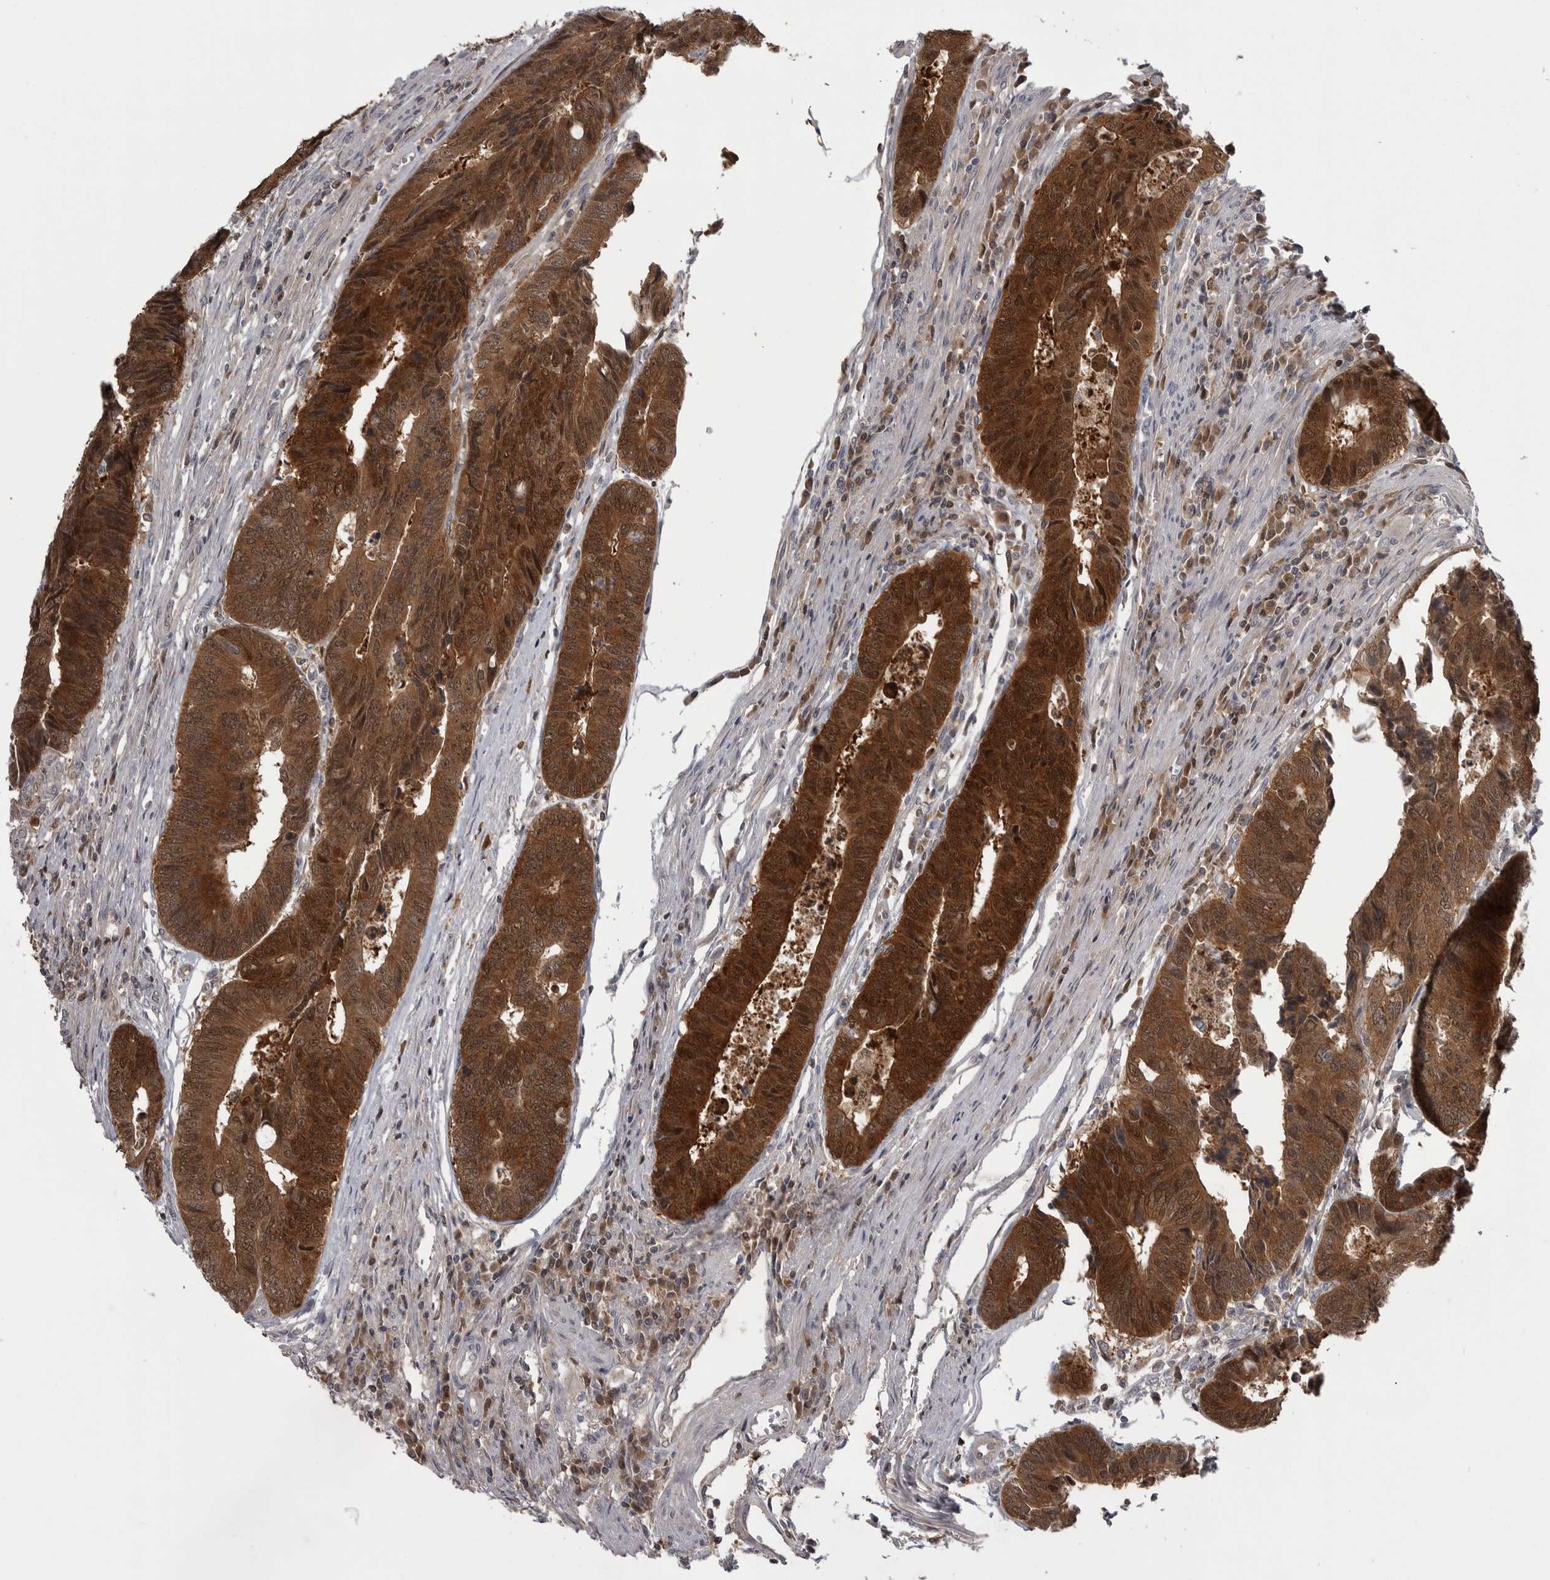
{"staining": {"intensity": "strong", "quantity": ">75%", "location": "cytoplasmic/membranous,nuclear"}, "tissue": "colorectal cancer", "cell_type": "Tumor cells", "image_type": "cancer", "snomed": [{"axis": "morphology", "description": "Adenocarcinoma, NOS"}, {"axis": "topography", "description": "Rectum"}], "caption": "The micrograph shows a brown stain indicating the presence of a protein in the cytoplasmic/membranous and nuclear of tumor cells in adenocarcinoma (colorectal).", "gene": "MAPK13", "patient": {"sex": "male", "age": 84}}